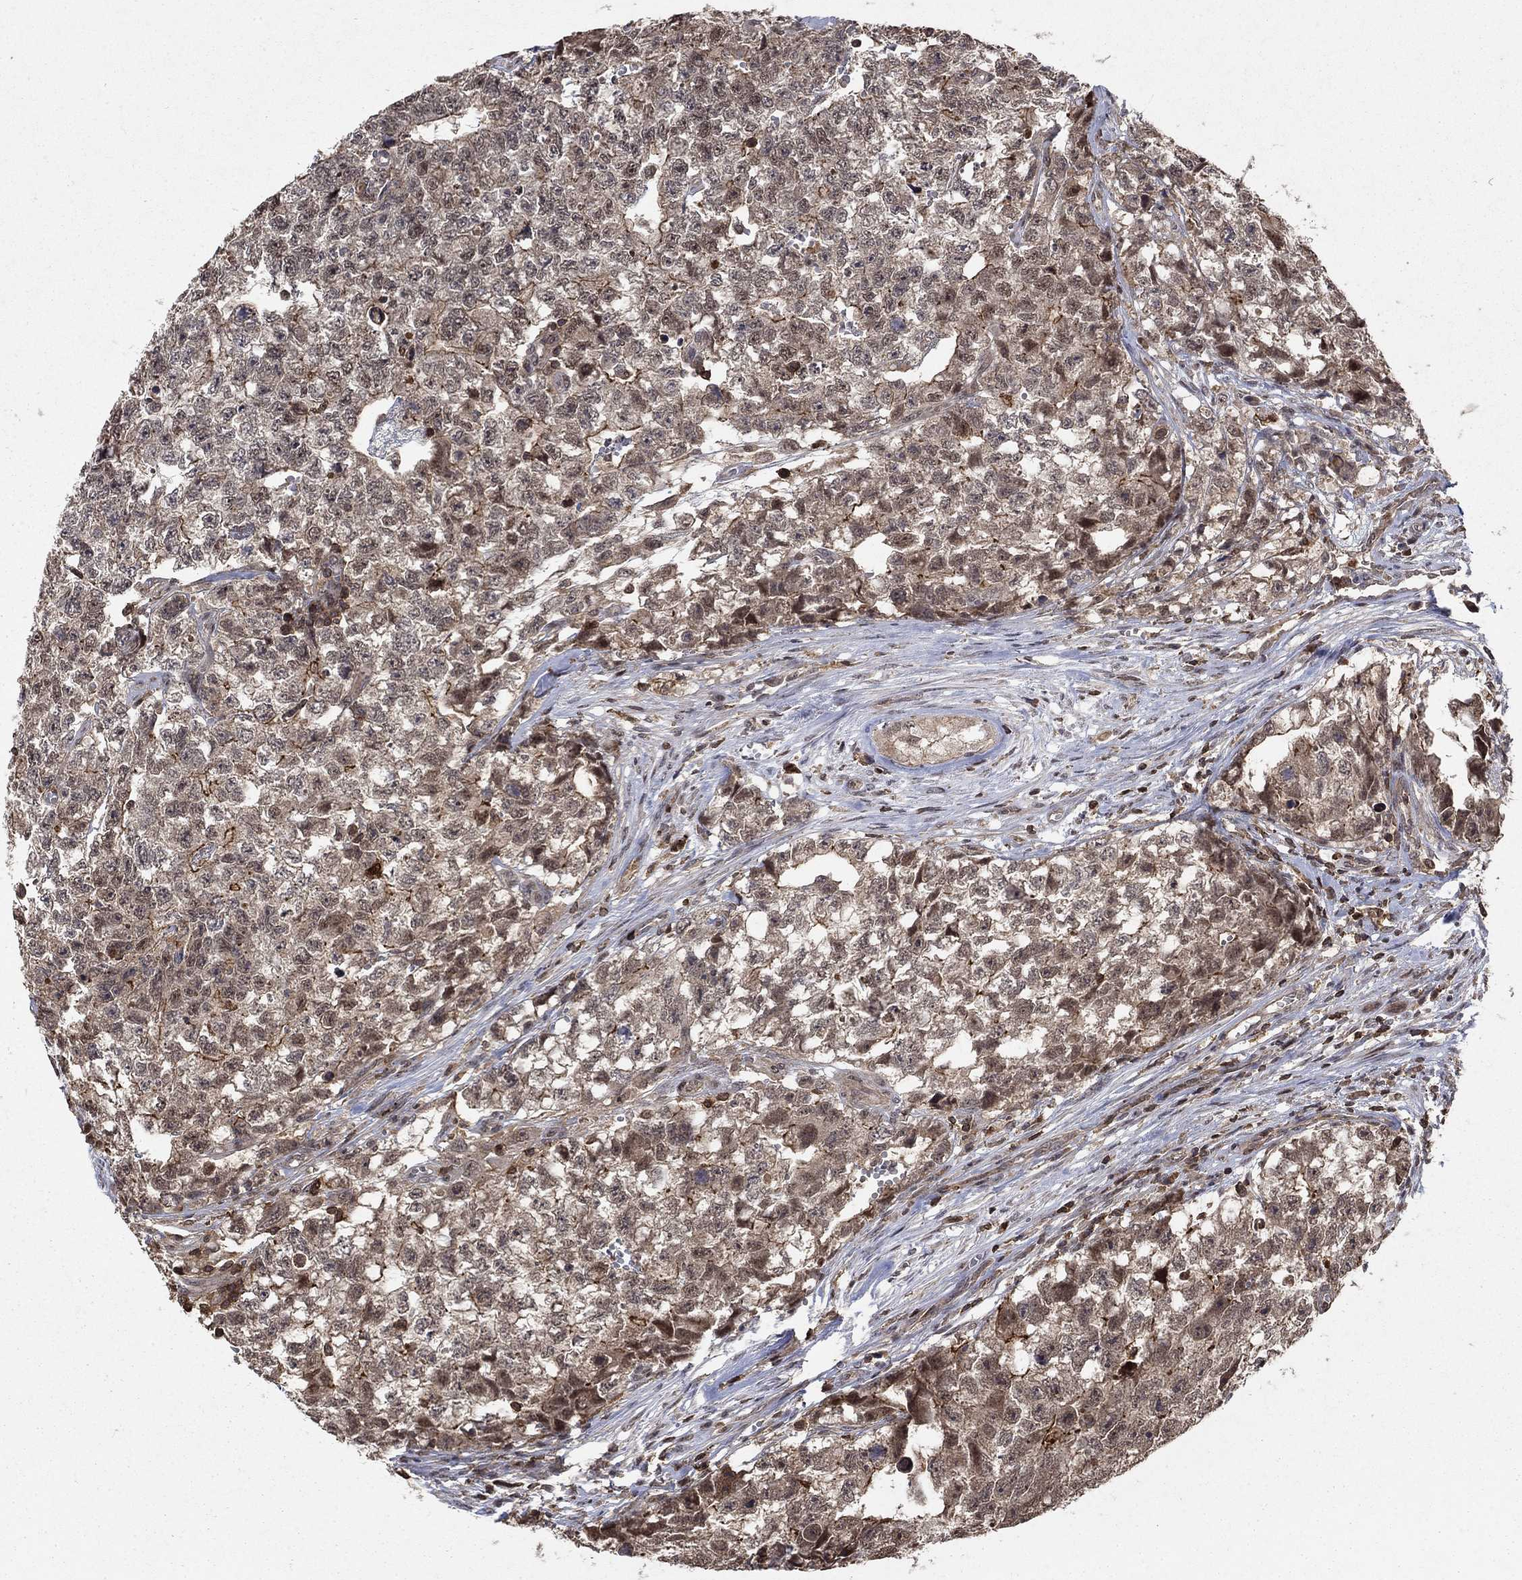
{"staining": {"intensity": "strong", "quantity": "<25%", "location": "cytoplasmic/membranous,nuclear"}, "tissue": "testis cancer", "cell_type": "Tumor cells", "image_type": "cancer", "snomed": [{"axis": "morphology", "description": "Seminoma, NOS"}, {"axis": "morphology", "description": "Carcinoma, Embryonal, NOS"}, {"axis": "topography", "description": "Testis"}], "caption": "Immunohistochemical staining of human testis cancer (seminoma) displays medium levels of strong cytoplasmic/membranous and nuclear protein positivity in approximately <25% of tumor cells.", "gene": "CCDC66", "patient": {"sex": "male", "age": 22}}